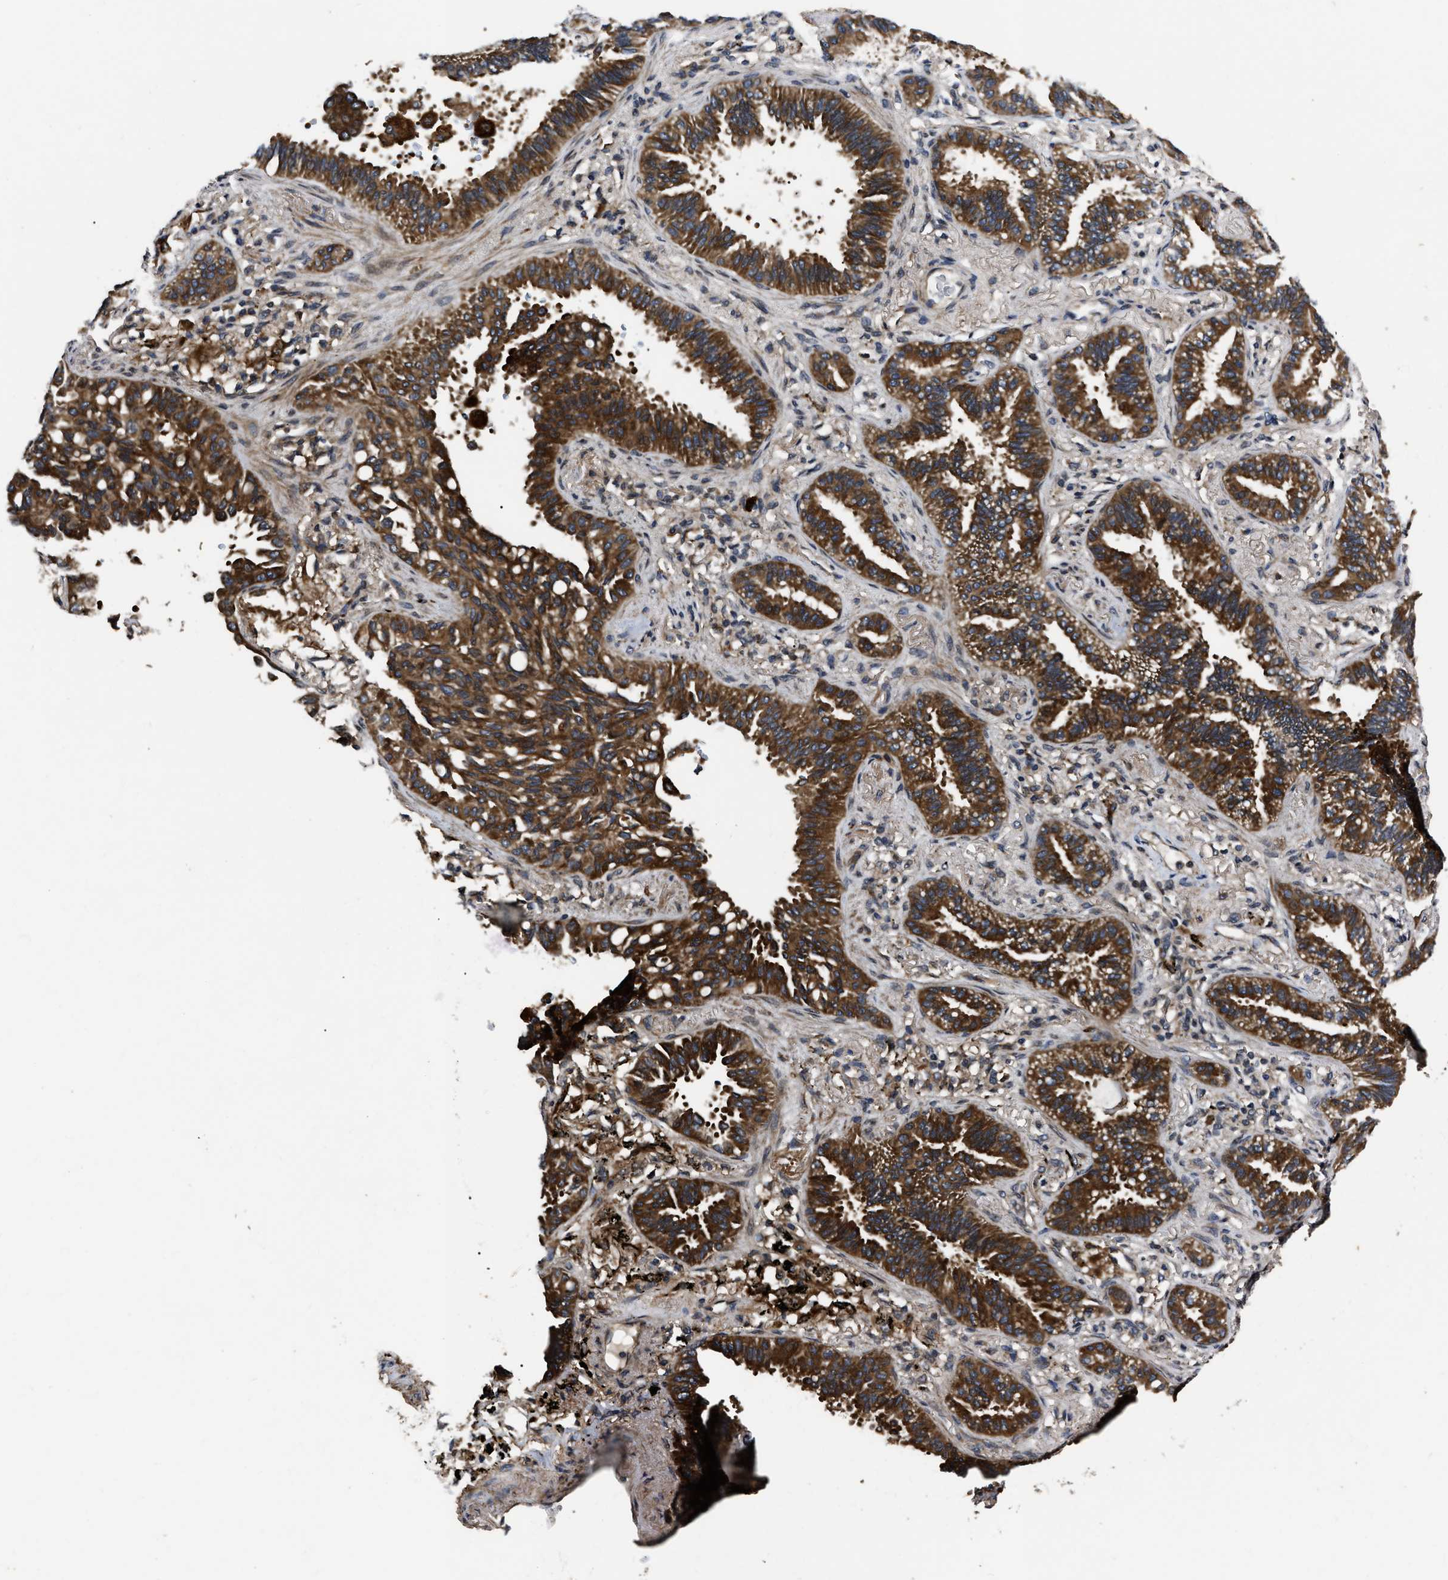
{"staining": {"intensity": "strong", "quantity": ">75%", "location": "cytoplasmic/membranous"}, "tissue": "lung cancer", "cell_type": "Tumor cells", "image_type": "cancer", "snomed": [{"axis": "morphology", "description": "Normal tissue, NOS"}, {"axis": "morphology", "description": "Adenocarcinoma, NOS"}, {"axis": "topography", "description": "Lung"}], "caption": "Lung cancer stained with a protein marker shows strong staining in tumor cells.", "gene": "PPWD1", "patient": {"sex": "male", "age": 59}}